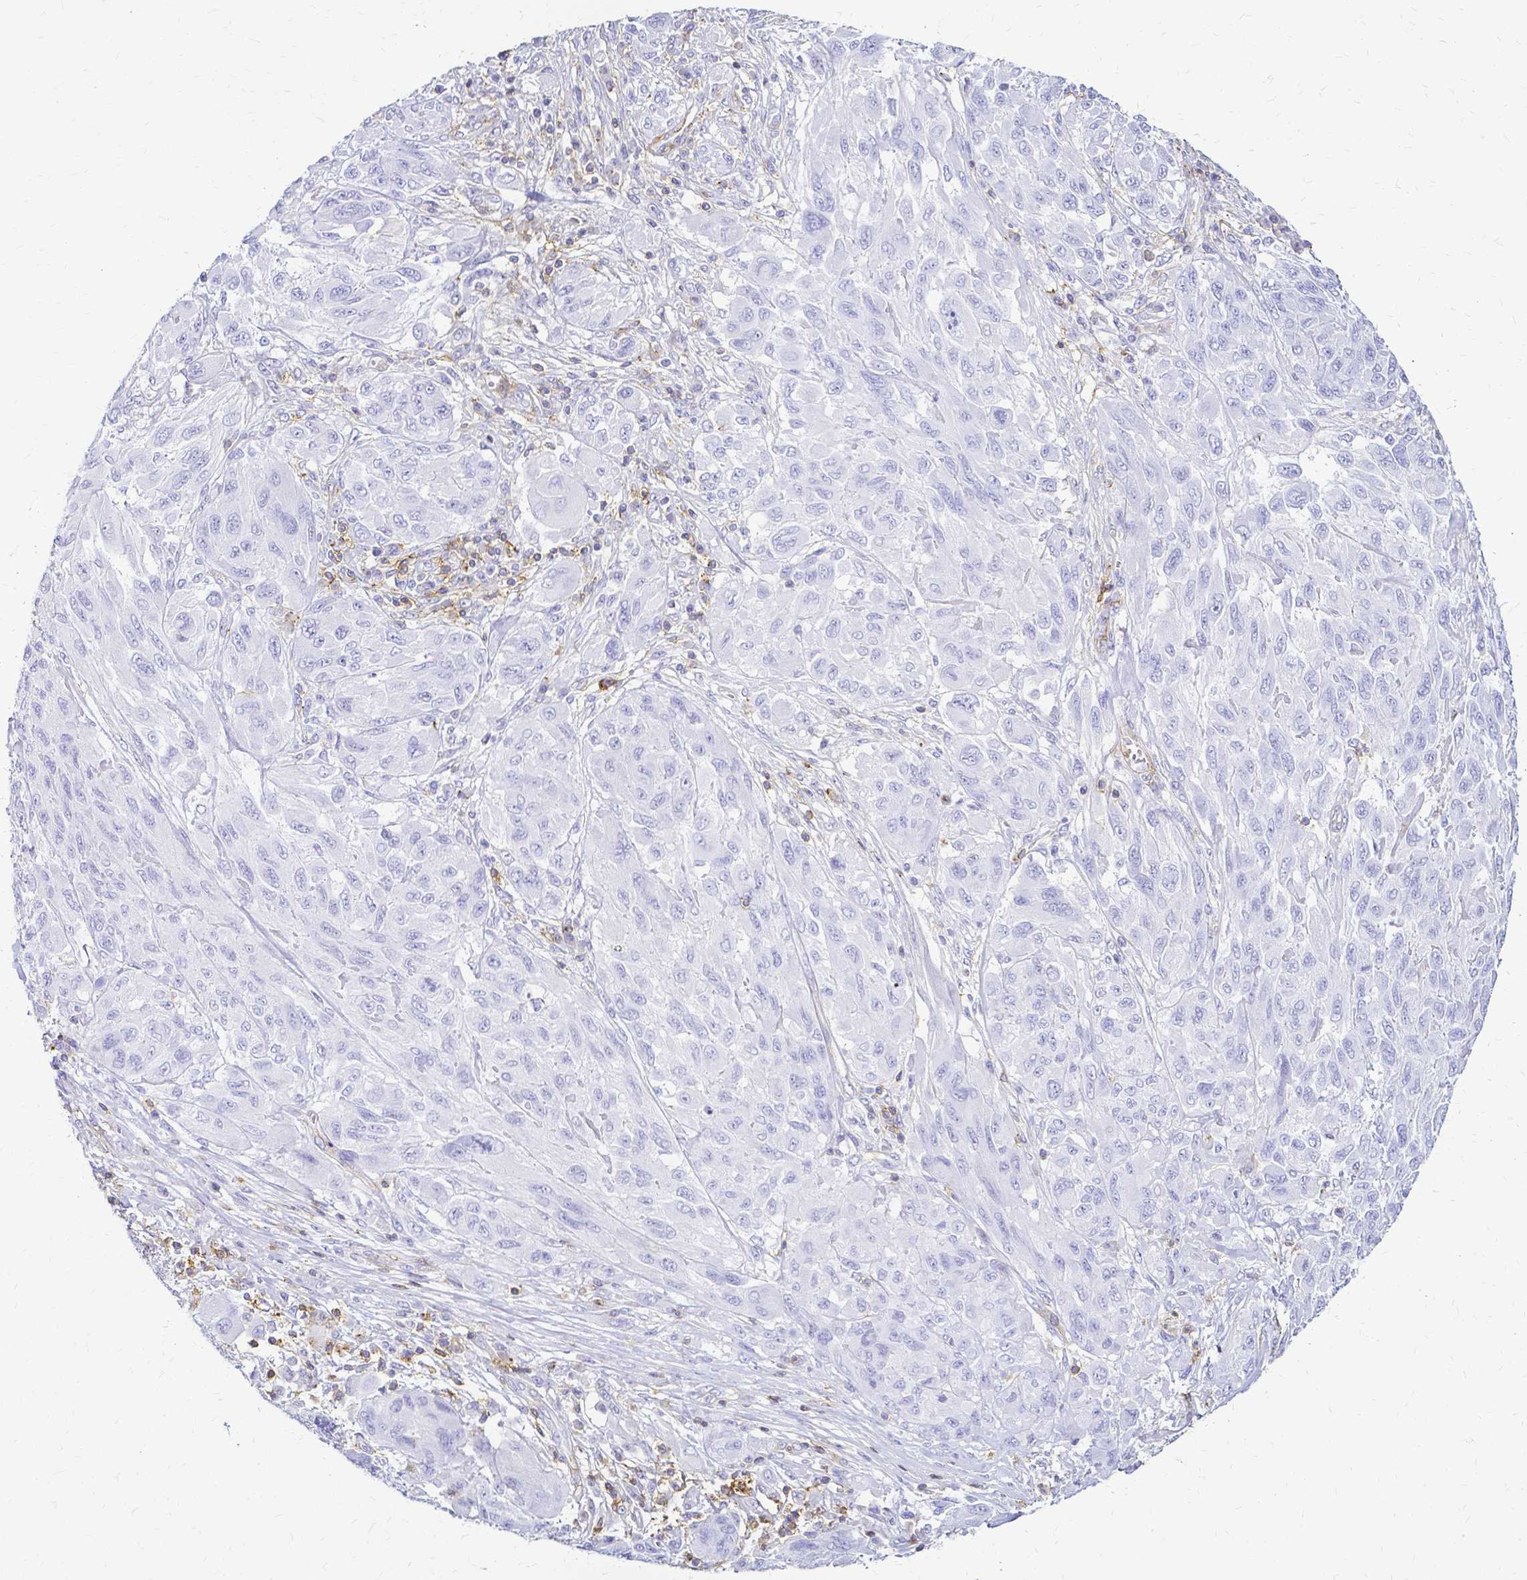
{"staining": {"intensity": "negative", "quantity": "none", "location": "none"}, "tissue": "melanoma", "cell_type": "Tumor cells", "image_type": "cancer", "snomed": [{"axis": "morphology", "description": "Malignant melanoma, NOS"}, {"axis": "topography", "description": "Skin"}], "caption": "This is an immunohistochemistry photomicrograph of human melanoma. There is no staining in tumor cells.", "gene": "HSPA12A", "patient": {"sex": "female", "age": 91}}